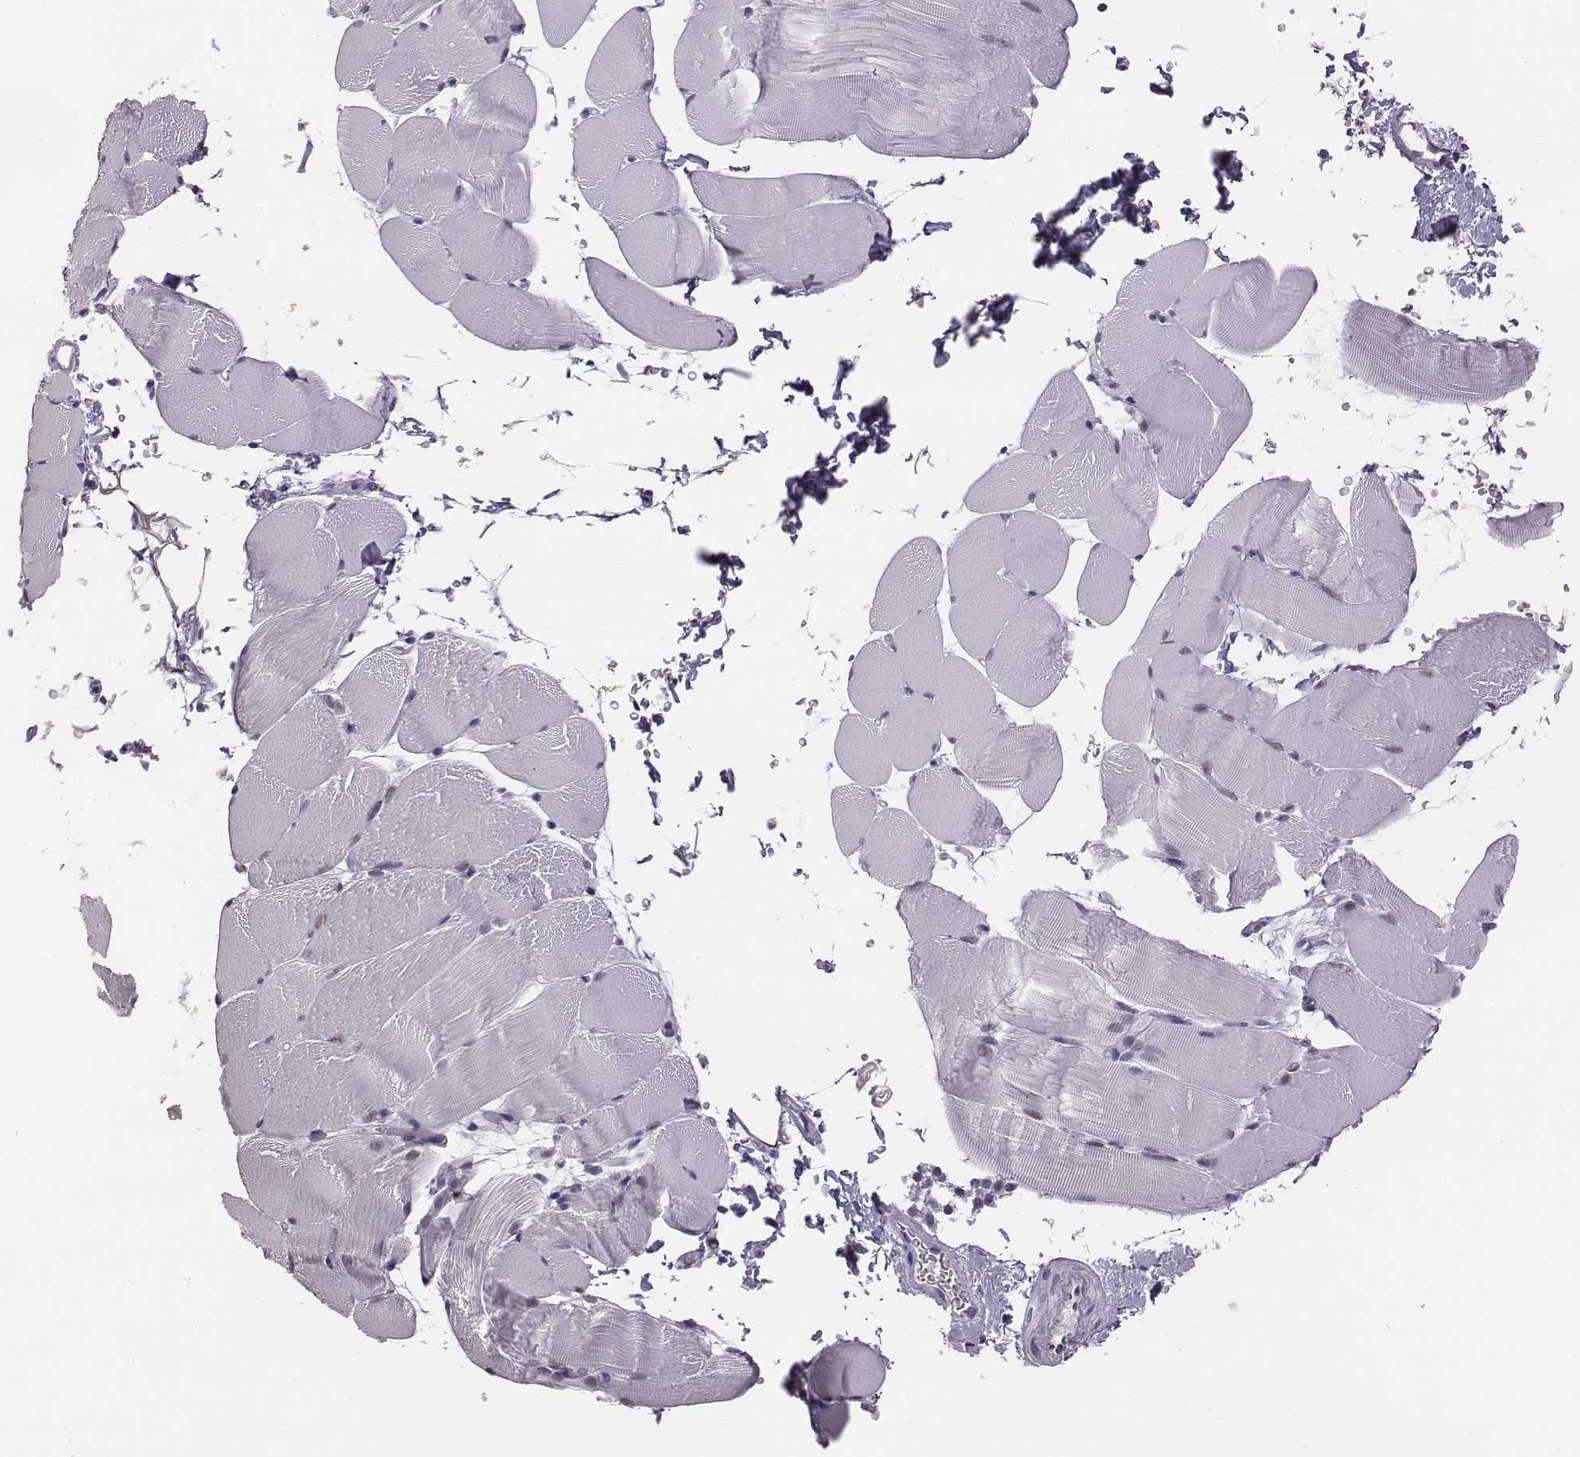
{"staining": {"intensity": "negative", "quantity": "none", "location": "none"}, "tissue": "skeletal muscle", "cell_type": "Myocytes", "image_type": "normal", "snomed": [{"axis": "morphology", "description": "Normal tissue, NOS"}, {"axis": "topography", "description": "Skeletal muscle"}], "caption": "This is an immunohistochemistry (IHC) micrograph of benign human skeletal muscle. There is no expression in myocytes.", "gene": "ACOD1", "patient": {"sex": "female", "age": 37}}